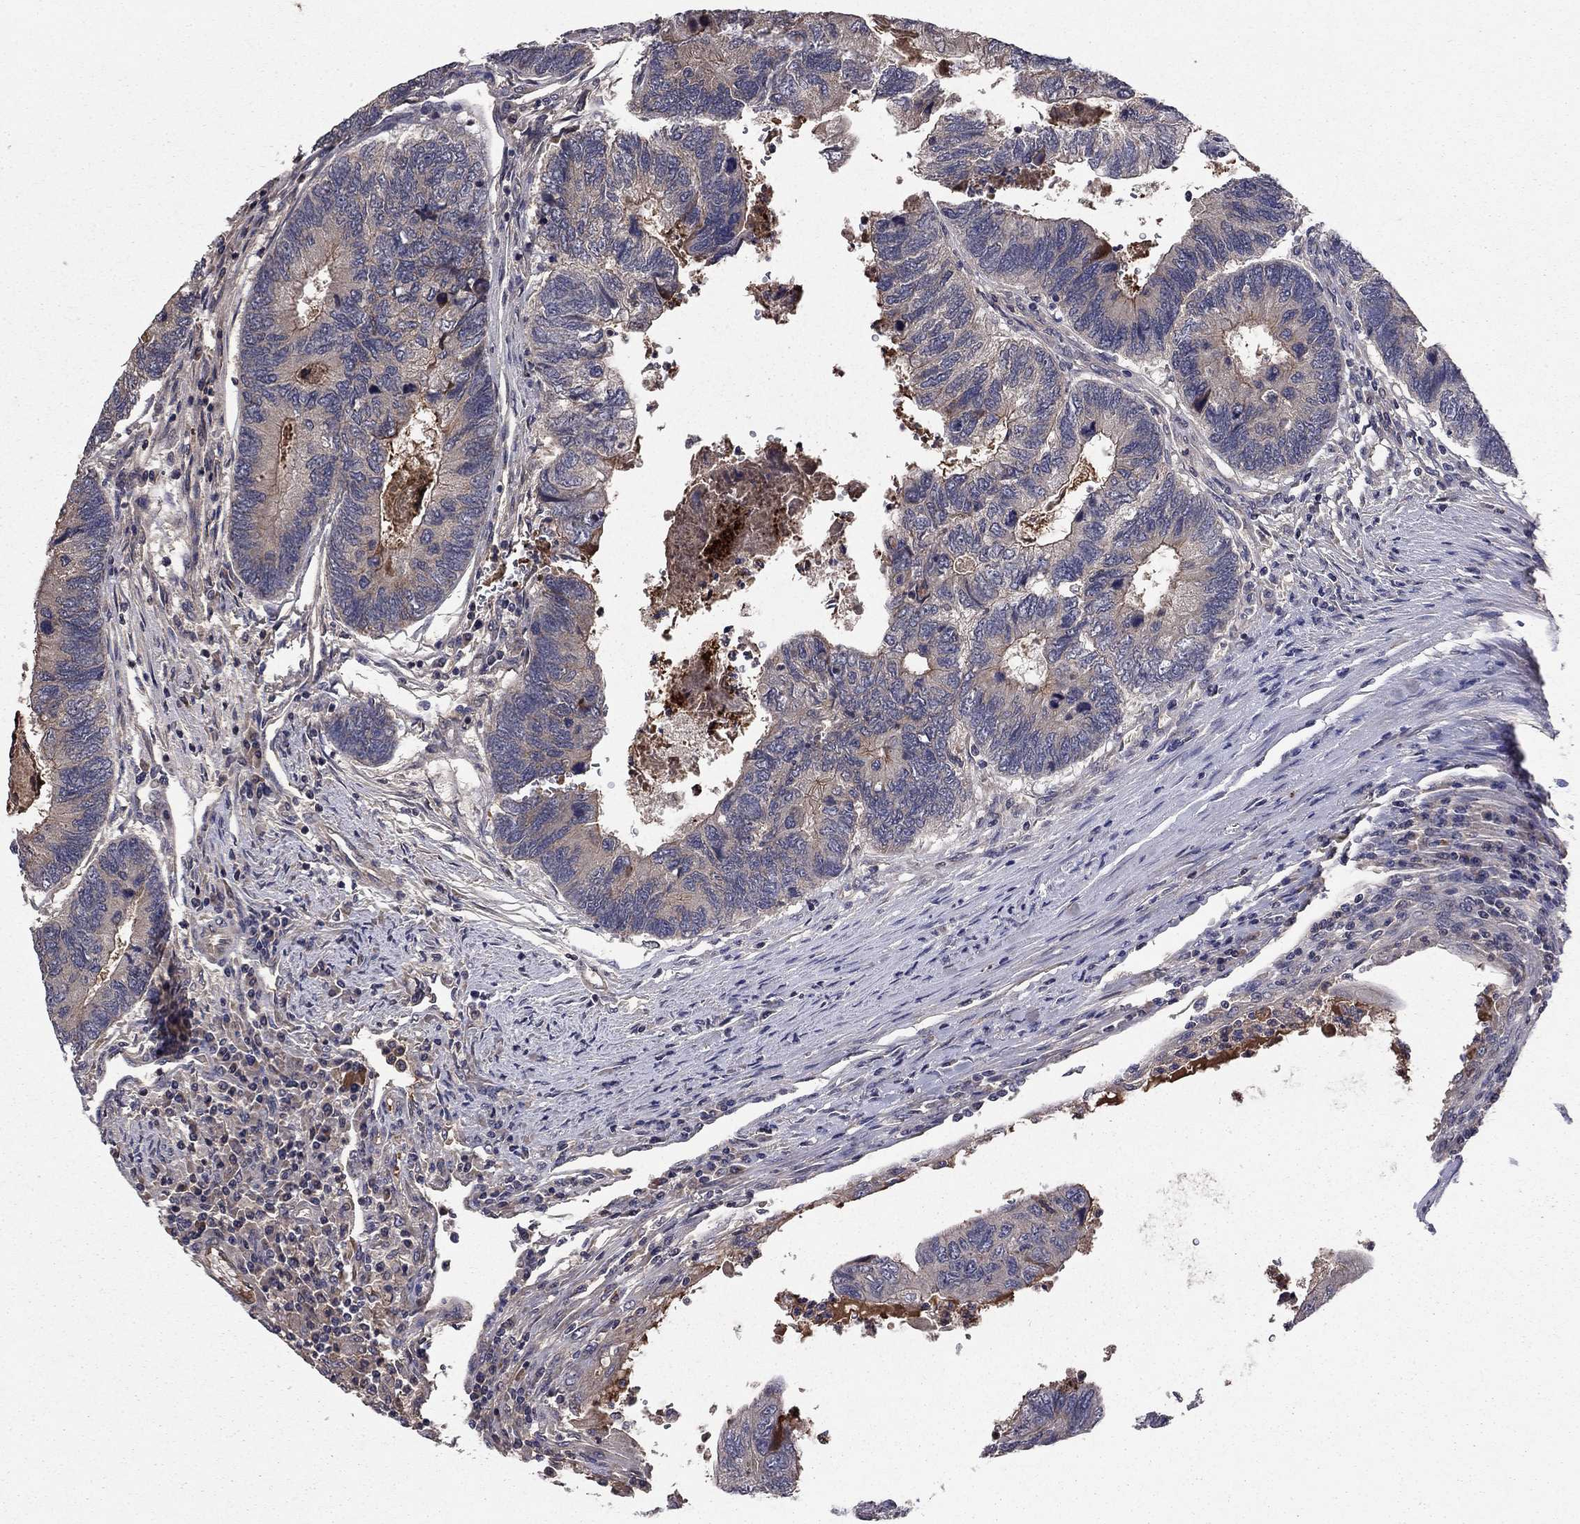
{"staining": {"intensity": "negative", "quantity": "none", "location": "none"}, "tissue": "colorectal cancer", "cell_type": "Tumor cells", "image_type": "cancer", "snomed": [{"axis": "morphology", "description": "Adenocarcinoma, NOS"}, {"axis": "topography", "description": "Colon"}], "caption": "Immunohistochemistry (IHC) image of human colorectal cancer stained for a protein (brown), which displays no positivity in tumor cells.", "gene": "PROS1", "patient": {"sex": "female", "age": 67}}